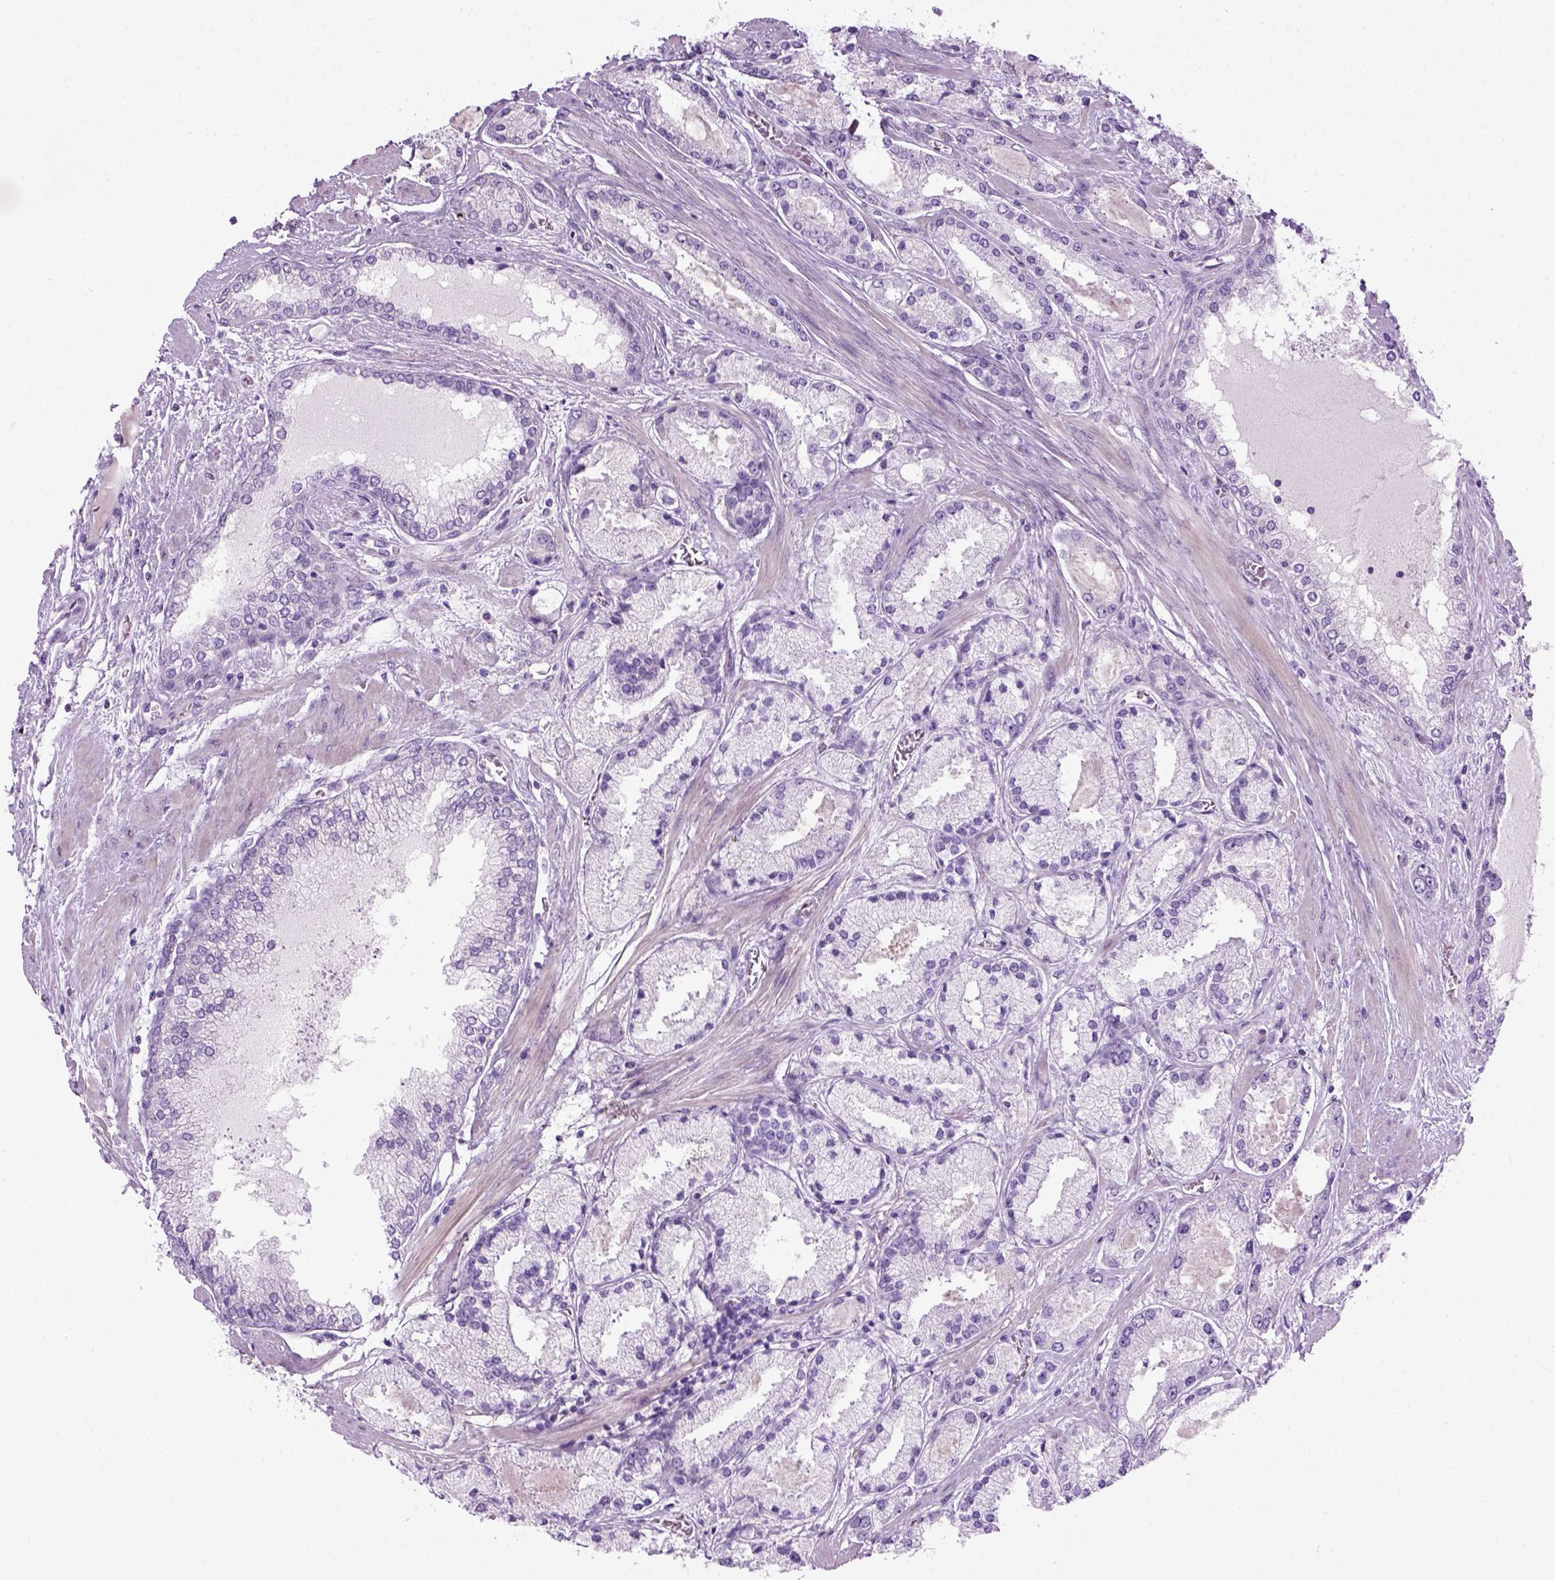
{"staining": {"intensity": "negative", "quantity": "none", "location": "none"}, "tissue": "prostate cancer", "cell_type": "Tumor cells", "image_type": "cancer", "snomed": [{"axis": "morphology", "description": "Adenocarcinoma, High grade"}, {"axis": "topography", "description": "Prostate"}], "caption": "This is an immunohistochemistry (IHC) histopathology image of prostate adenocarcinoma (high-grade). There is no staining in tumor cells.", "gene": "GABRB2", "patient": {"sex": "male", "age": 67}}